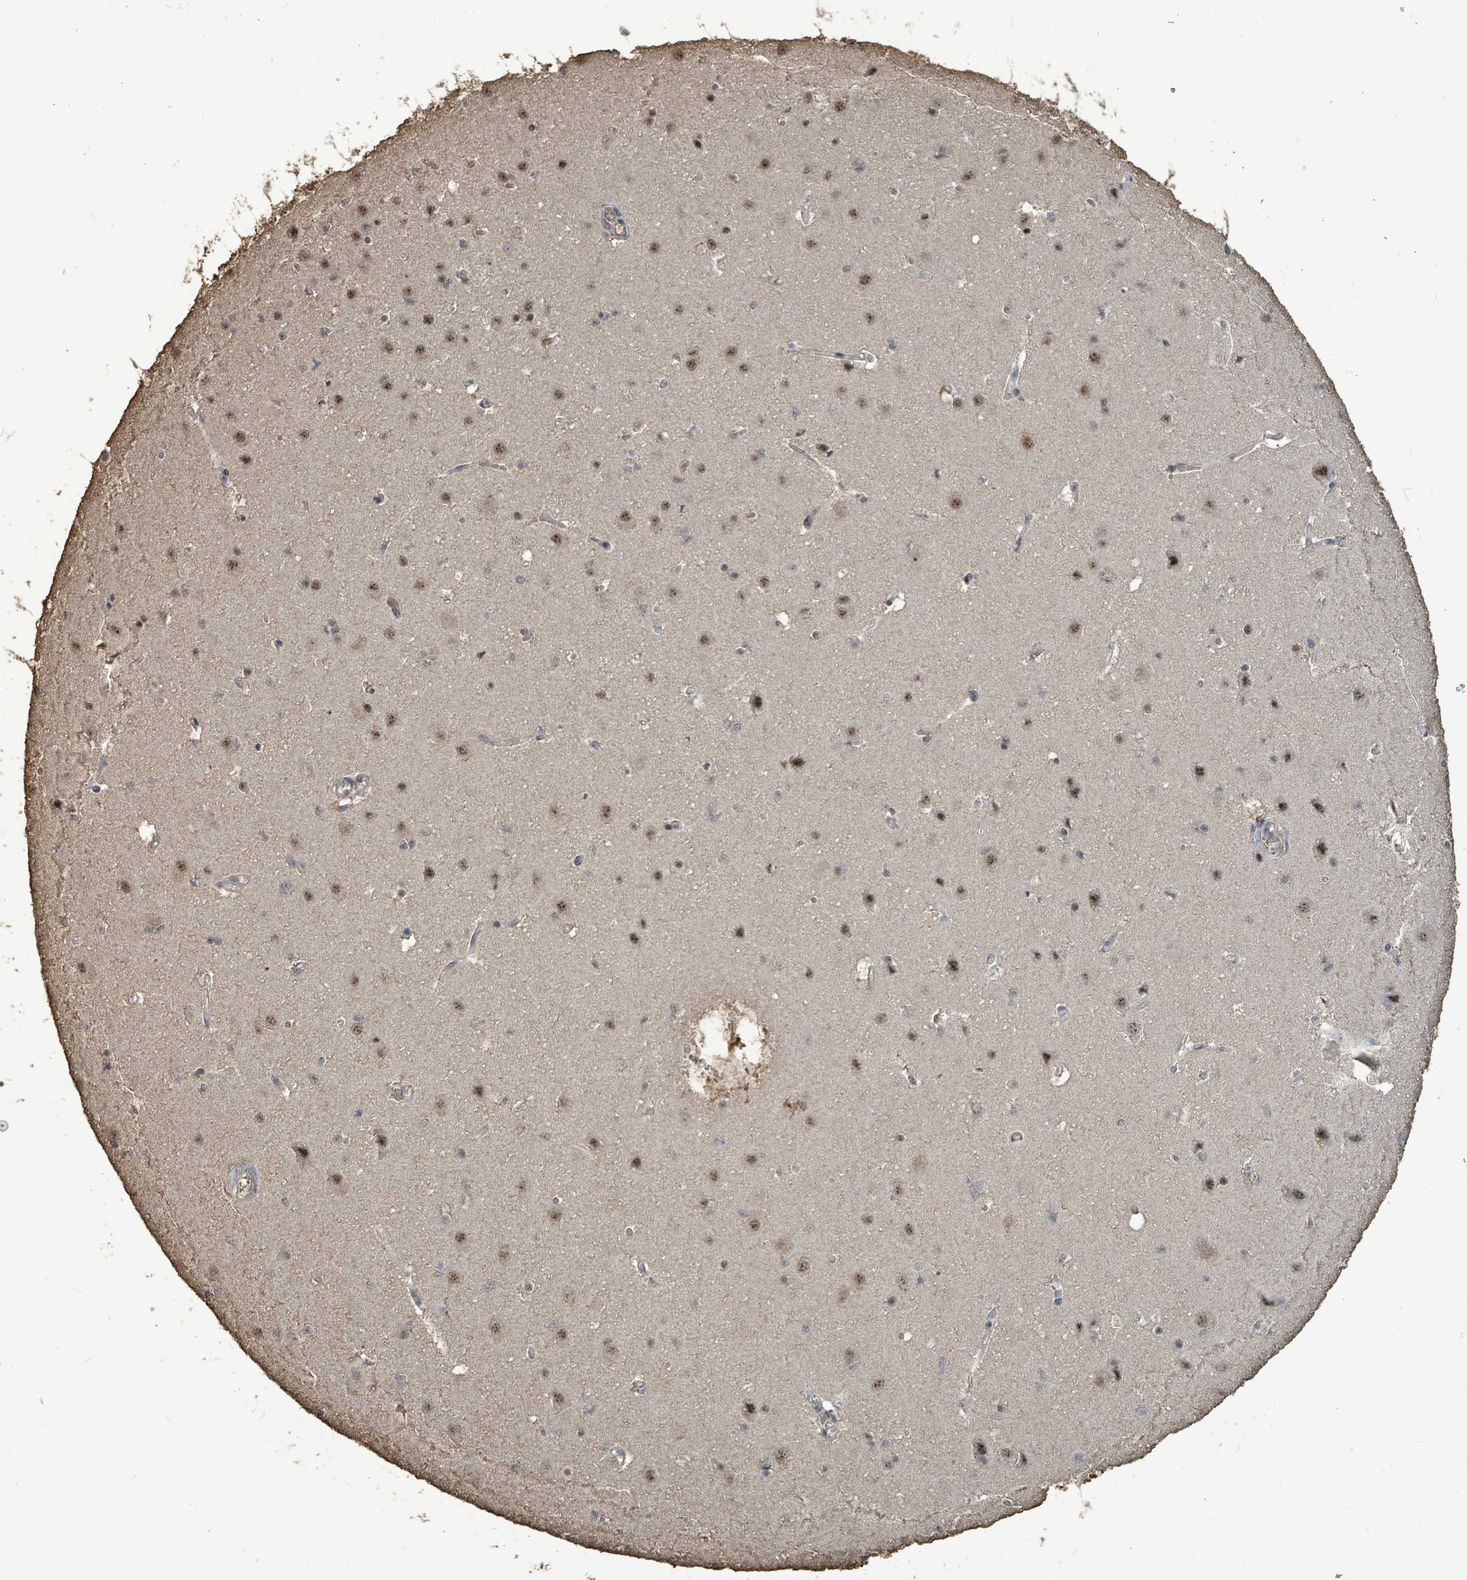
{"staining": {"intensity": "weak", "quantity": ">75%", "location": "cytoplasmic/membranous,nuclear"}, "tissue": "cerebral cortex", "cell_type": "Endothelial cells", "image_type": "normal", "snomed": [{"axis": "morphology", "description": "Normal tissue, NOS"}, {"axis": "topography", "description": "Cerebral cortex"}], "caption": "Immunohistochemical staining of normal human cerebral cortex exhibits >75% levels of weak cytoplasmic/membranous,nuclear protein expression in about >75% of endothelial cells.", "gene": "C6orf52", "patient": {"sex": "male", "age": 37}}